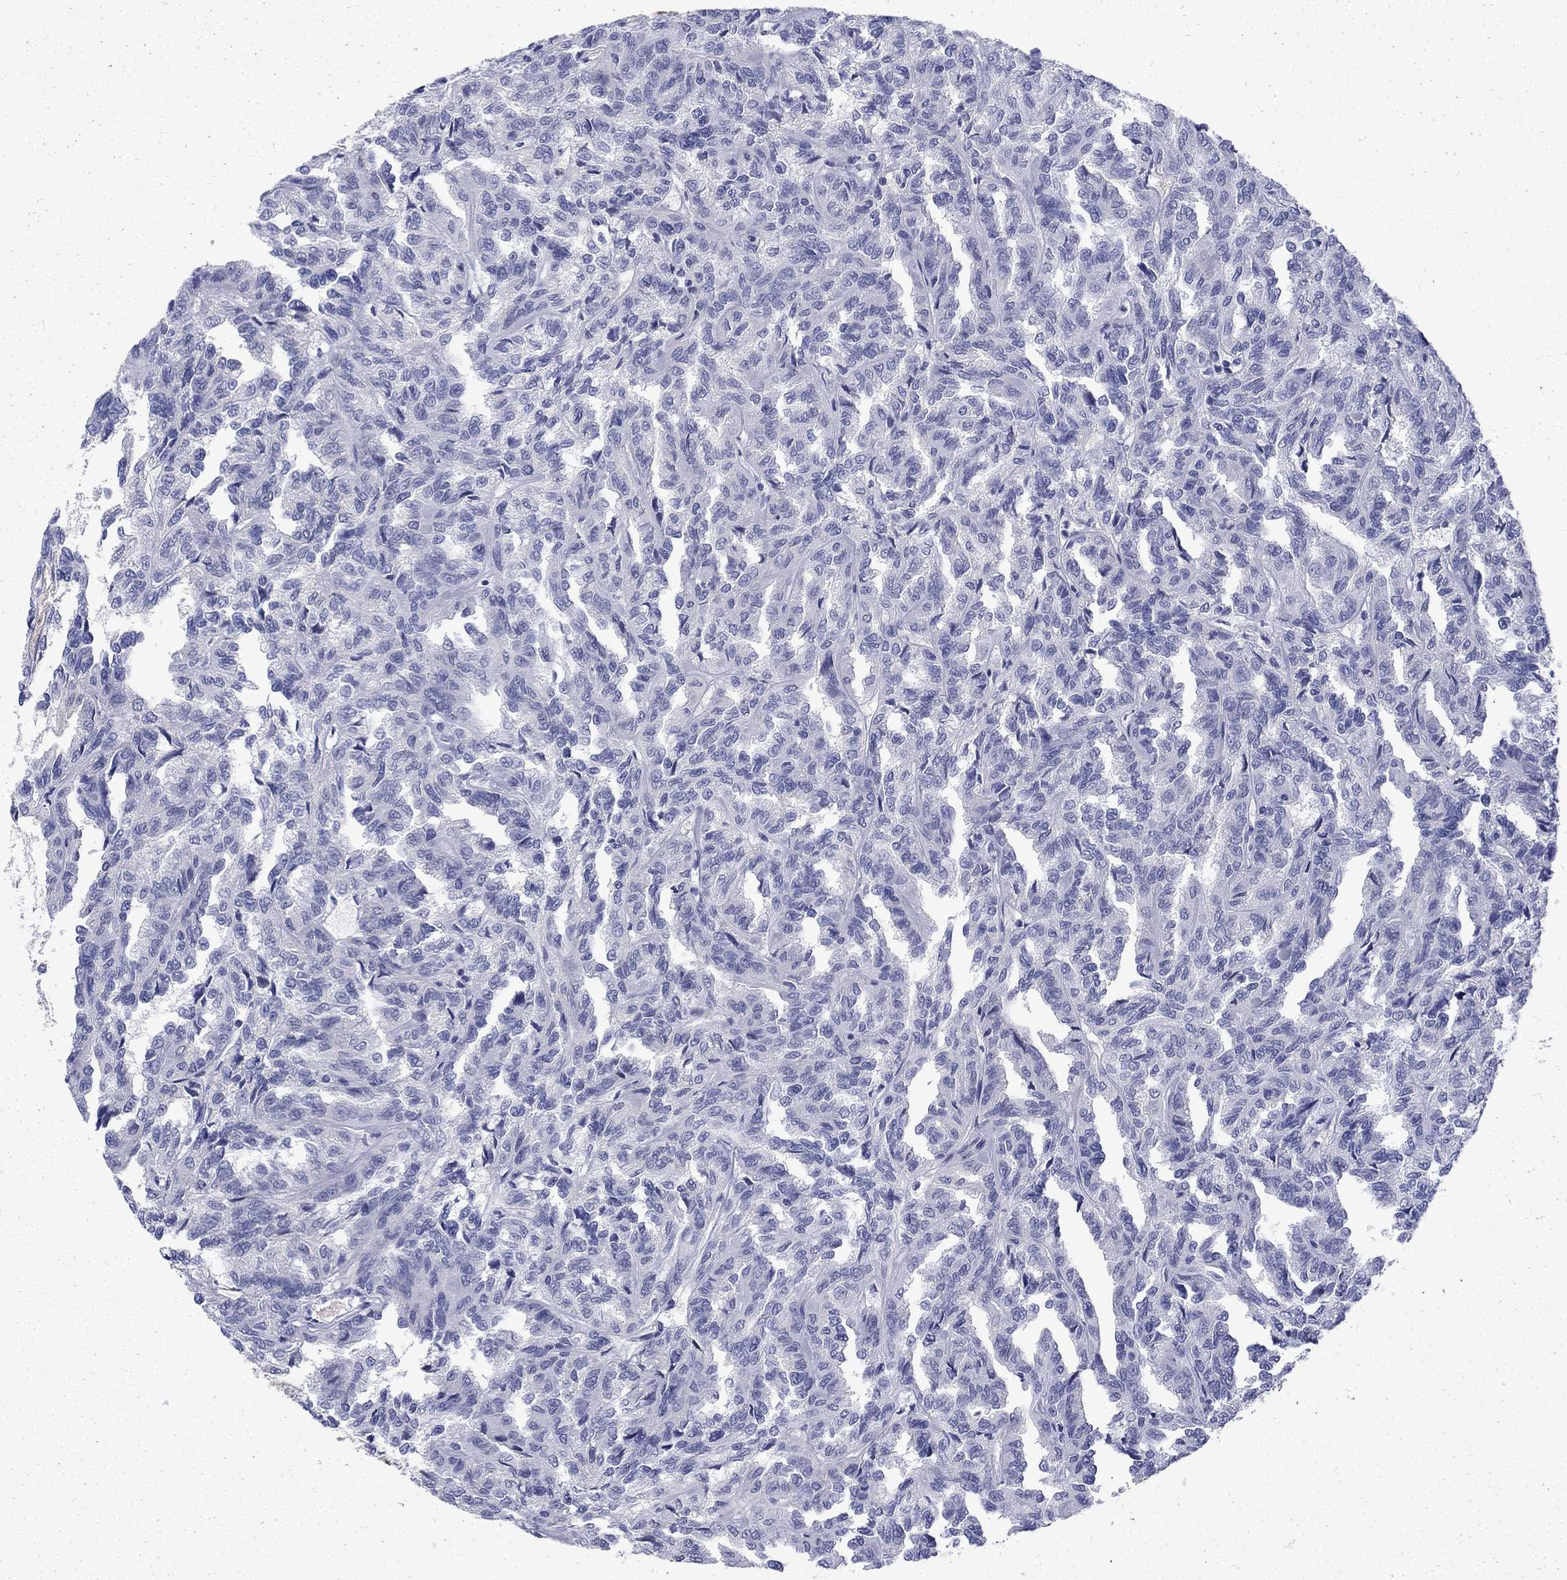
{"staining": {"intensity": "negative", "quantity": "none", "location": "none"}, "tissue": "renal cancer", "cell_type": "Tumor cells", "image_type": "cancer", "snomed": [{"axis": "morphology", "description": "Adenocarcinoma, NOS"}, {"axis": "topography", "description": "Kidney"}], "caption": "A photomicrograph of adenocarcinoma (renal) stained for a protein exhibits no brown staining in tumor cells. The staining is performed using DAB (3,3'-diaminobenzidine) brown chromogen with nuclei counter-stained in using hematoxylin.", "gene": "ENPP6", "patient": {"sex": "male", "age": 79}}